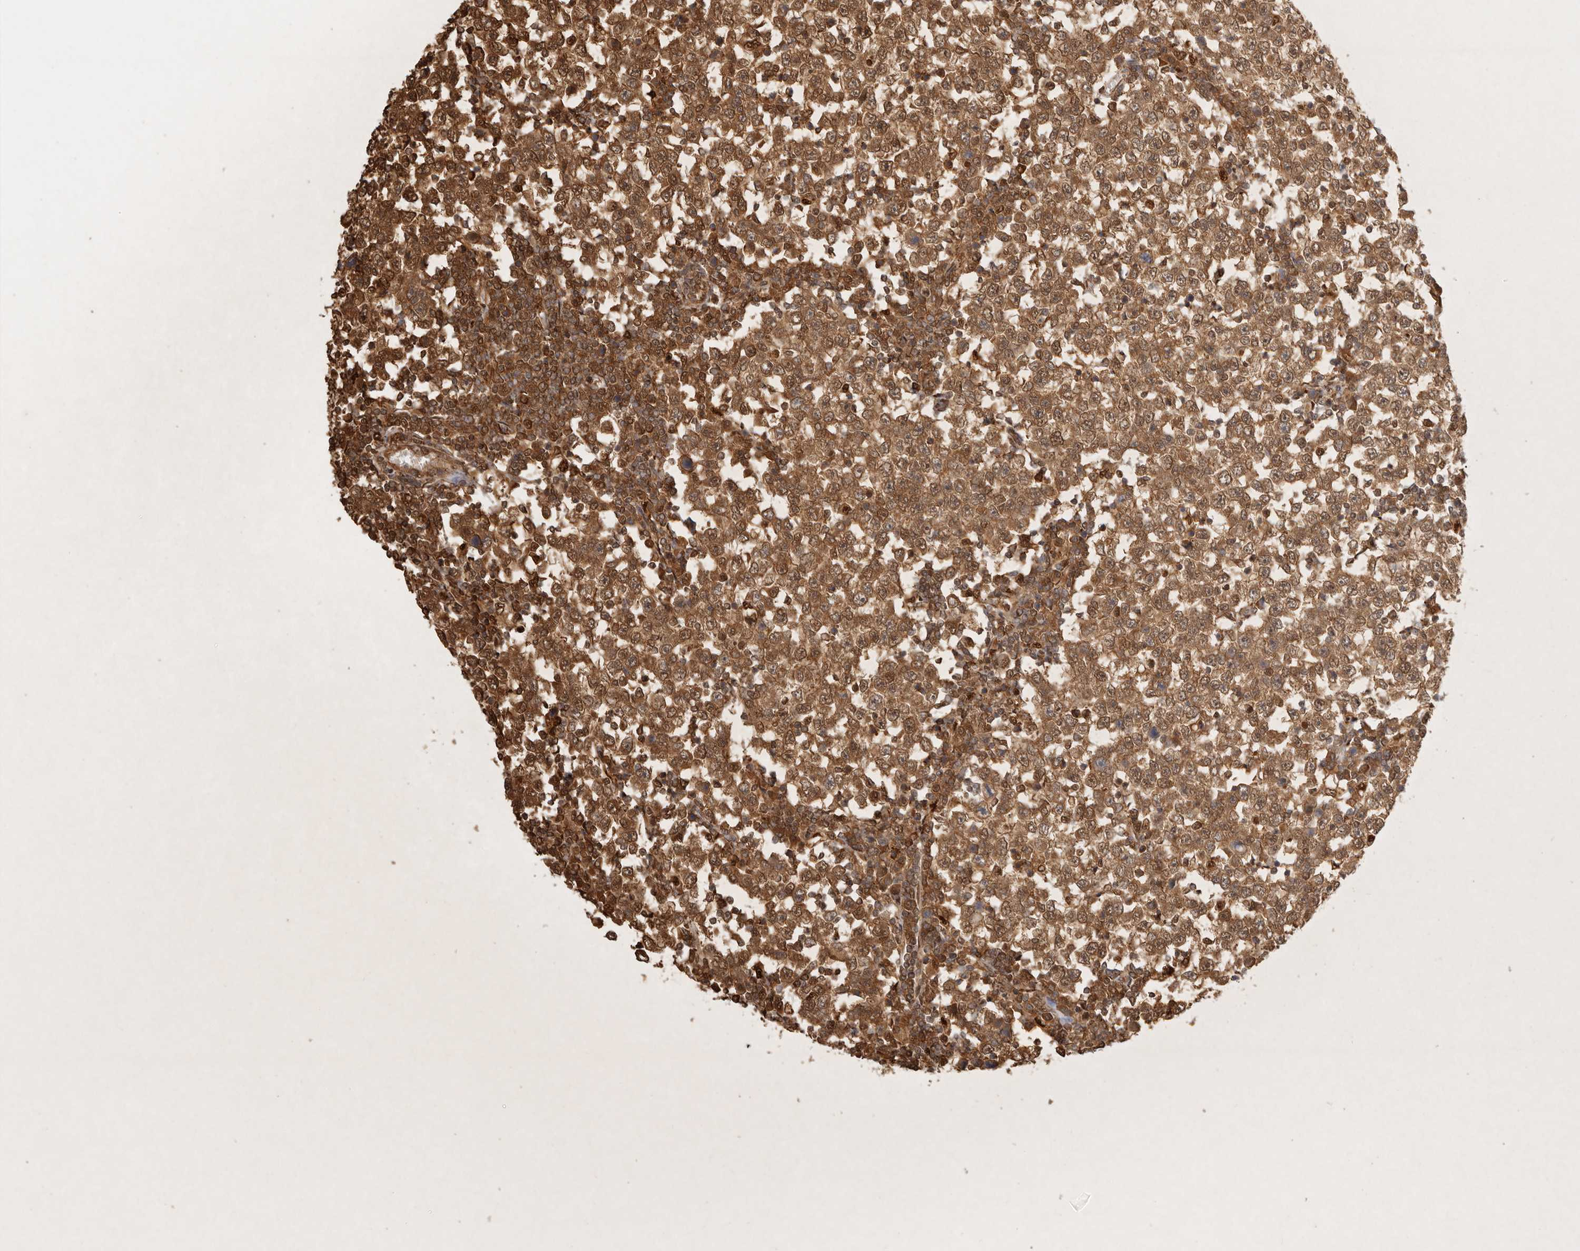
{"staining": {"intensity": "strong", "quantity": ">75%", "location": "cytoplasmic/membranous,nuclear"}, "tissue": "testis cancer", "cell_type": "Tumor cells", "image_type": "cancer", "snomed": [{"axis": "morphology", "description": "Seminoma, NOS"}, {"axis": "topography", "description": "Testis"}], "caption": "About >75% of tumor cells in testis seminoma display strong cytoplasmic/membranous and nuclear protein expression as visualized by brown immunohistochemical staining.", "gene": "PSMA5", "patient": {"sex": "male", "age": 65}}